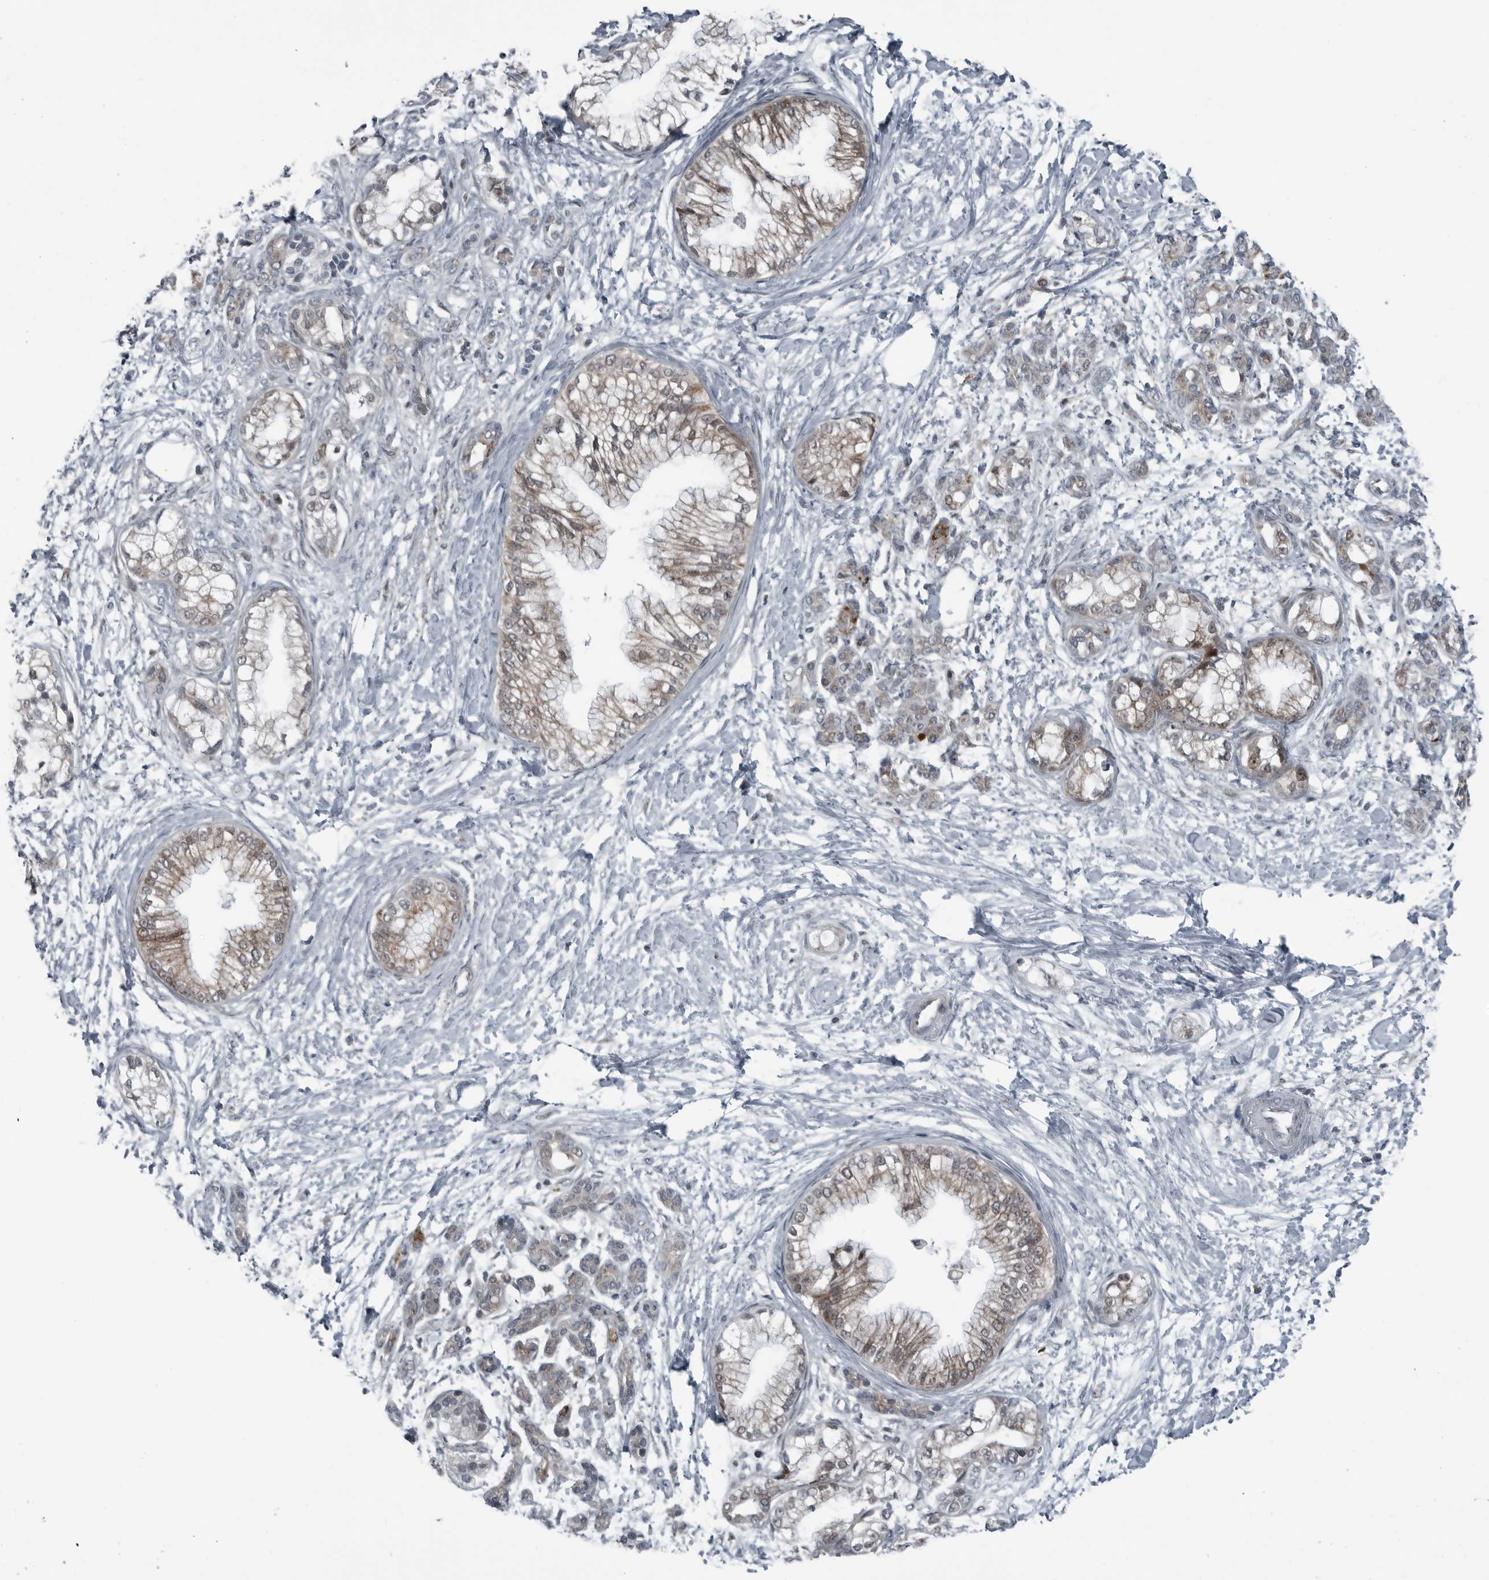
{"staining": {"intensity": "moderate", "quantity": ">75%", "location": "cytoplasmic/membranous"}, "tissue": "pancreatic cancer", "cell_type": "Tumor cells", "image_type": "cancer", "snomed": [{"axis": "morphology", "description": "Adenocarcinoma, NOS"}, {"axis": "topography", "description": "Pancreas"}], "caption": "A medium amount of moderate cytoplasmic/membranous staining is identified in about >75% of tumor cells in pancreatic adenocarcinoma tissue.", "gene": "GAK", "patient": {"sex": "male", "age": 68}}